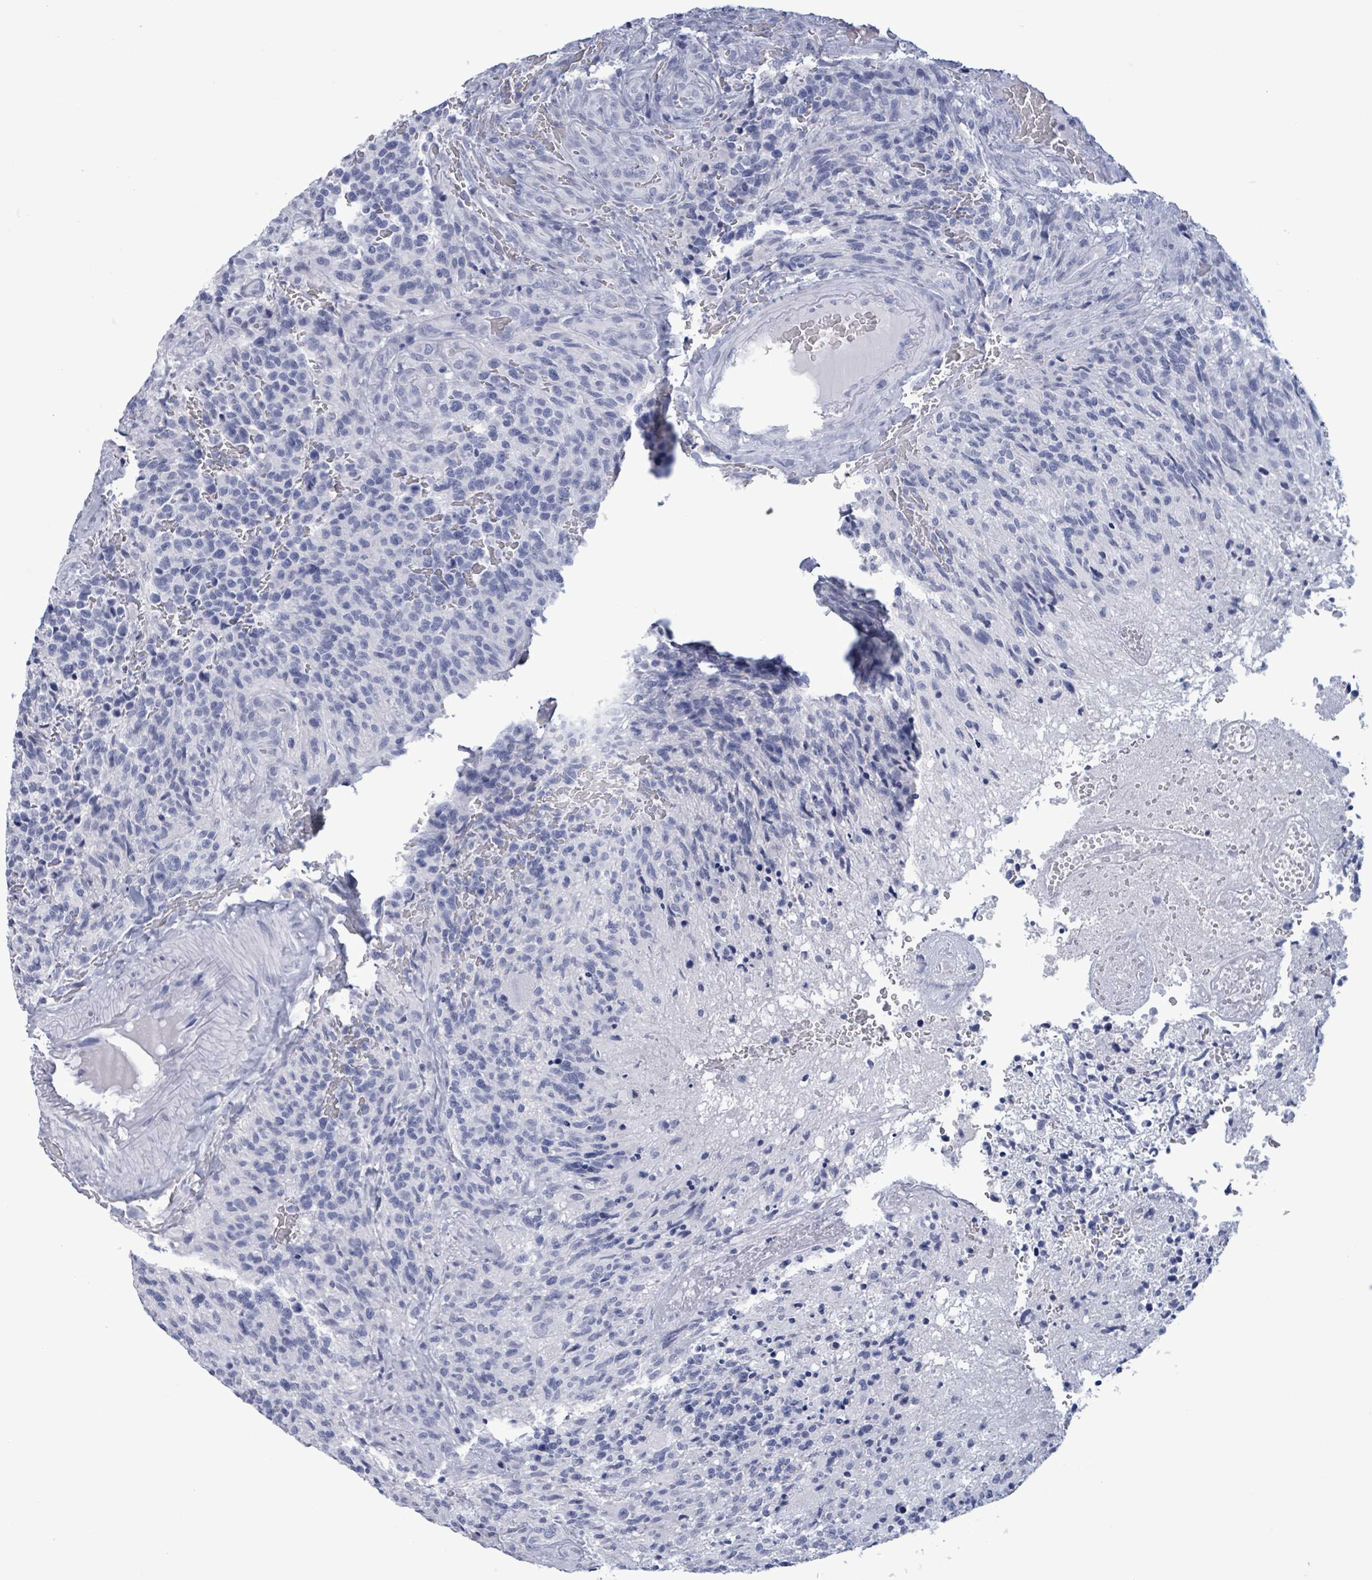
{"staining": {"intensity": "negative", "quantity": "none", "location": "none"}, "tissue": "glioma", "cell_type": "Tumor cells", "image_type": "cancer", "snomed": [{"axis": "morphology", "description": "Glioma, malignant, High grade"}, {"axis": "topography", "description": "Brain"}], "caption": "An immunohistochemistry (IHC) image of malignant glioma (high-grade) is shown. There is no staining in tumor cells of malignant glioma (high-grade). (Stains: DAB IHC with hematoxylin counter stain, Microscopy: brightfield microscopy at high magnification).", "gene": "NKX2-1", "patient": {"sex": "male", "age": 36}}